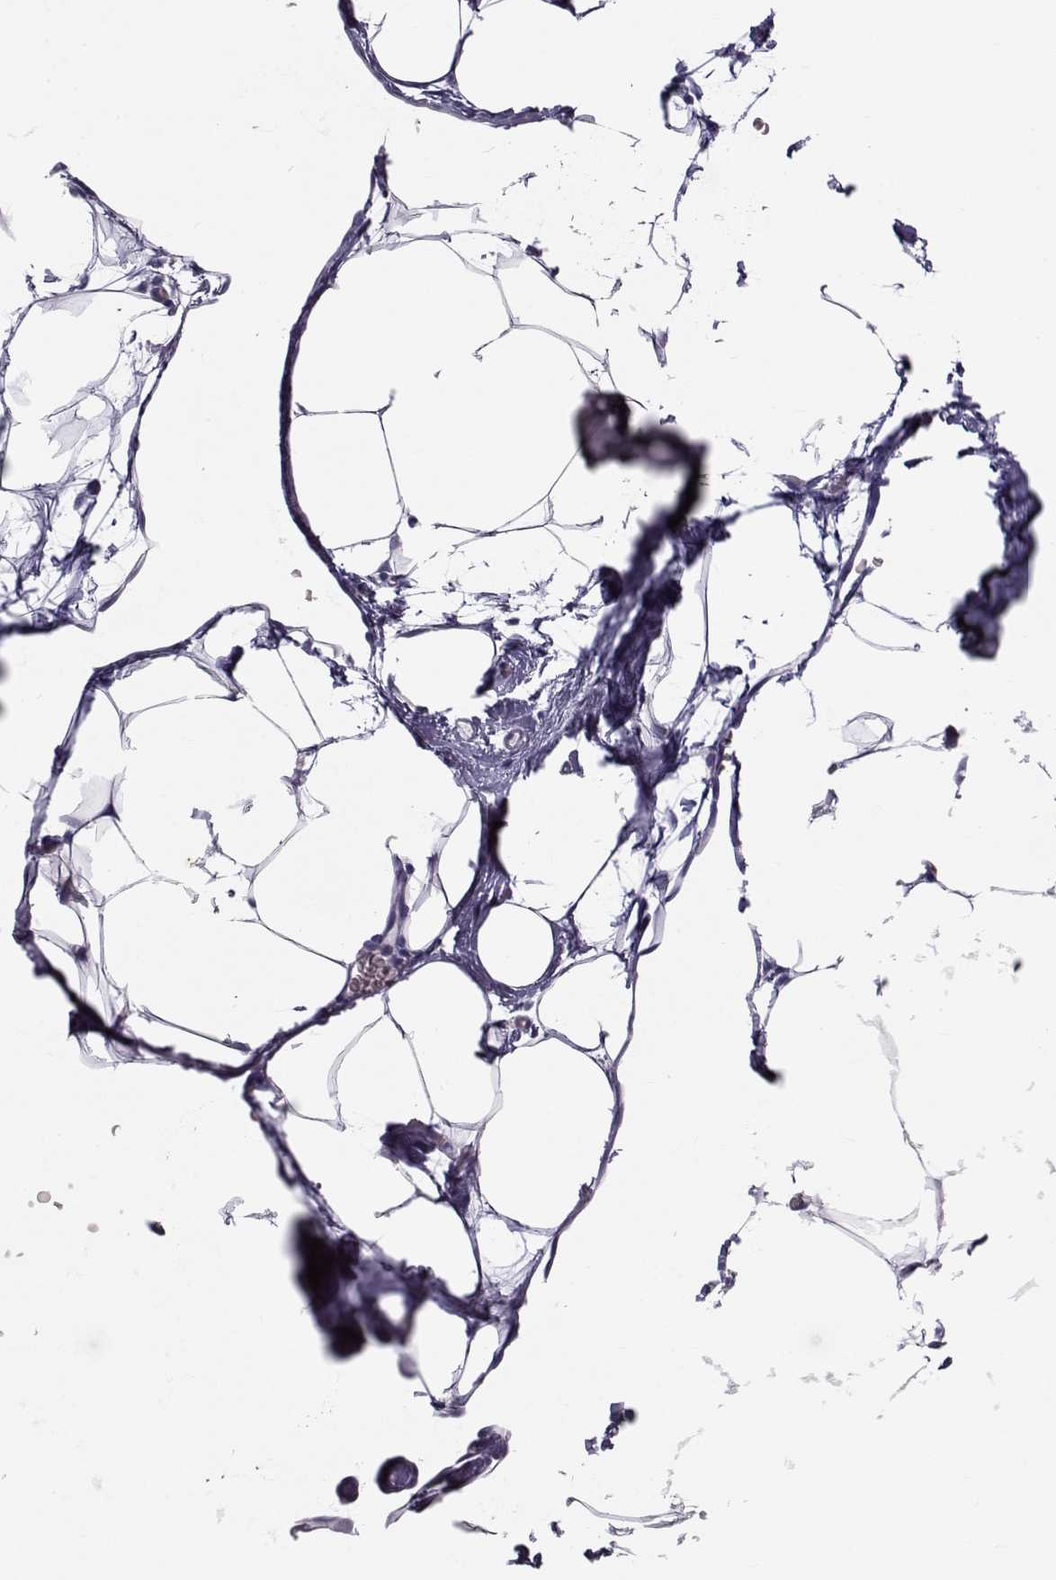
{"staining": {"intensity": "negative", "quantity": "none", "location": "none"}, "tissue": "adipose tissue", "cell_type": "Adipocytes", "image_type": "normal", "snomed": [{"axis": "morphology", "description": "Normal tissue, NOS"}, {"axis": "topography", "description": "Adipose tissue"}], "caption": "A micrograph of adipose tissue stained for a protein exhibits no brown staining in adipocytes.", "gene": "GARIN3", "patient": {"sex": "male", "age": 57}}